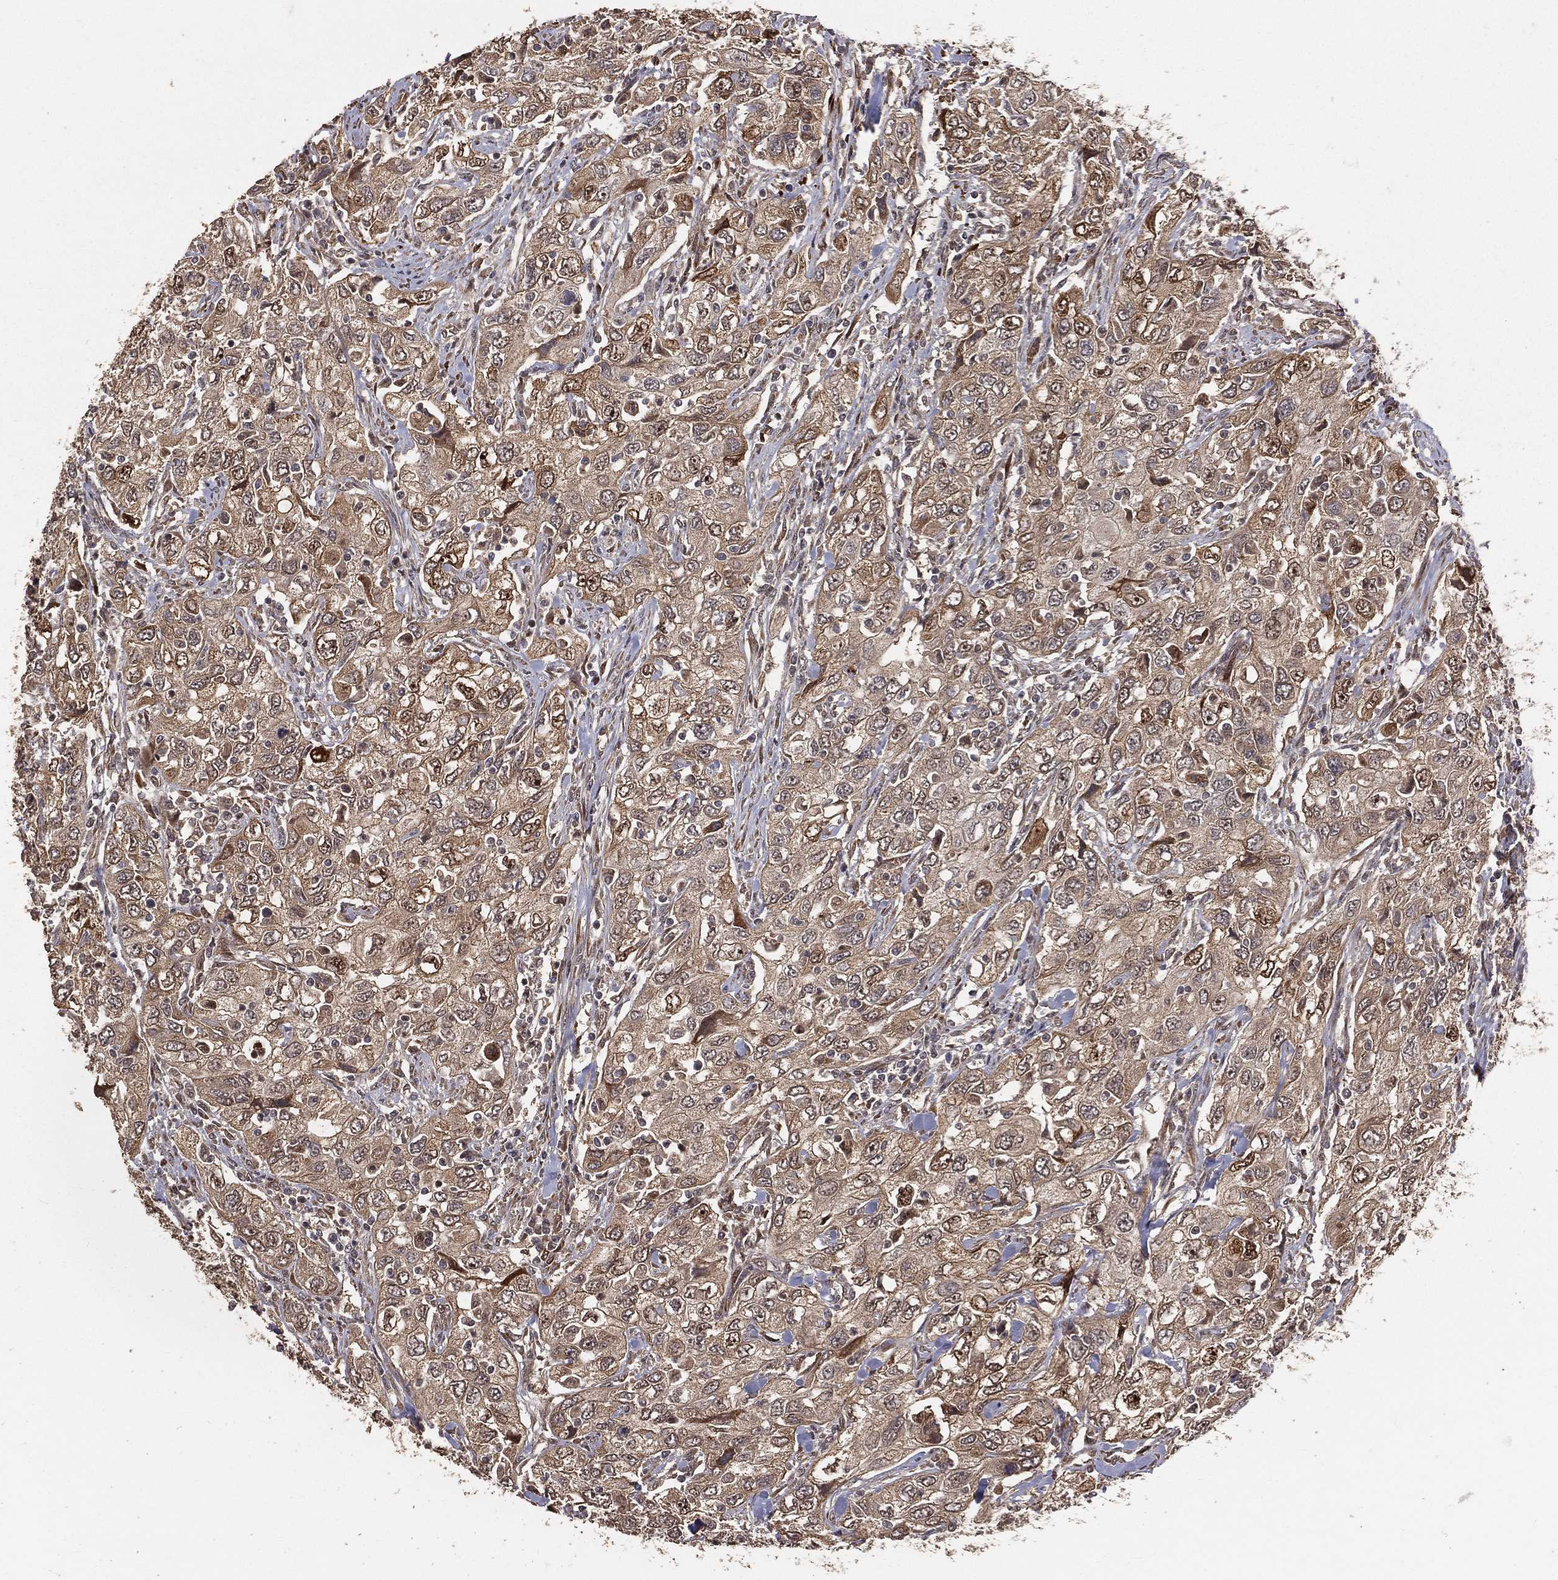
{"staining": {"intensity": "weak", "quantity": ">75%", "location": "cytoplasmic/membranous"}, "tissue": "urothelial cancer", "cell_type": "Tumor cells", "image_type": "cancer", "snomed": [{"axis": "morphology", "description": "Urothelial carcinoma, High grade"}, {"axis": "topography", "description": "Urinary bladder"}], "caption": "Urothelial cancer stained with IHC shows weak cytoplasmic/membranous positivity in about >75% of tumor cells.", "gene": "MAPK1", "patient": {"sex": "male", "age": 76}}